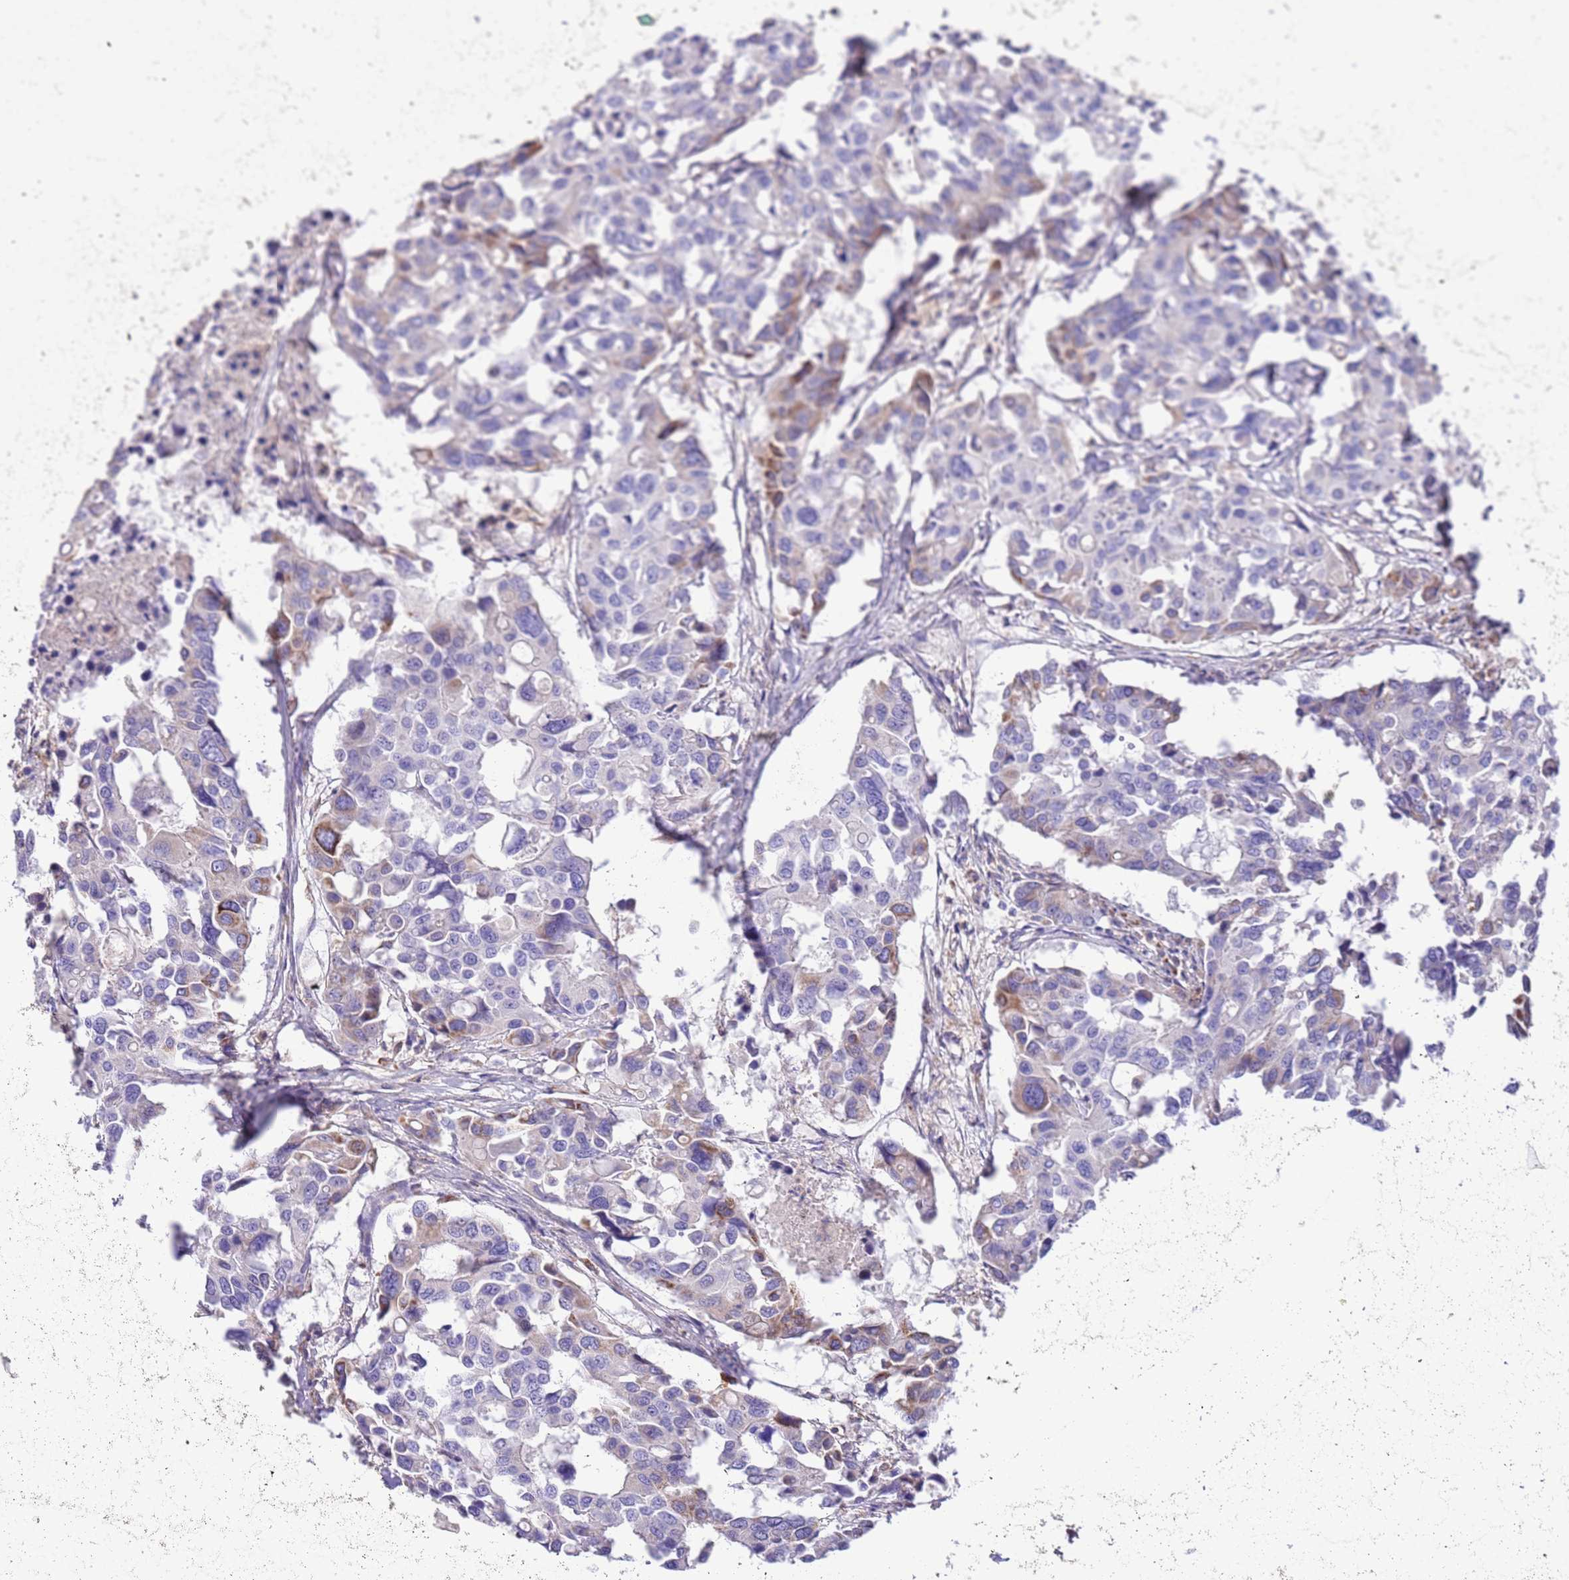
{"staining": {"intensity": "moderate", "quantity": "<25%", "location": "cytoplasmic/membranous"}, "tissue": "colorectal cancer", "cell_type": "Tumor cells", "image_type": "cancer", "snomed": [{"axis": "morphology", "description": "Adenocarcinoma, NOS"}, {"axis": "topography", "description": "Colon"}], "caption": "A brown stain labels moderate cytoplasmic/membranous positivity of a protein in colorectal adenocarcinoma tumor cells.", "gene": "SS18L2", "patient": {"sex": "male", "age": 77}}